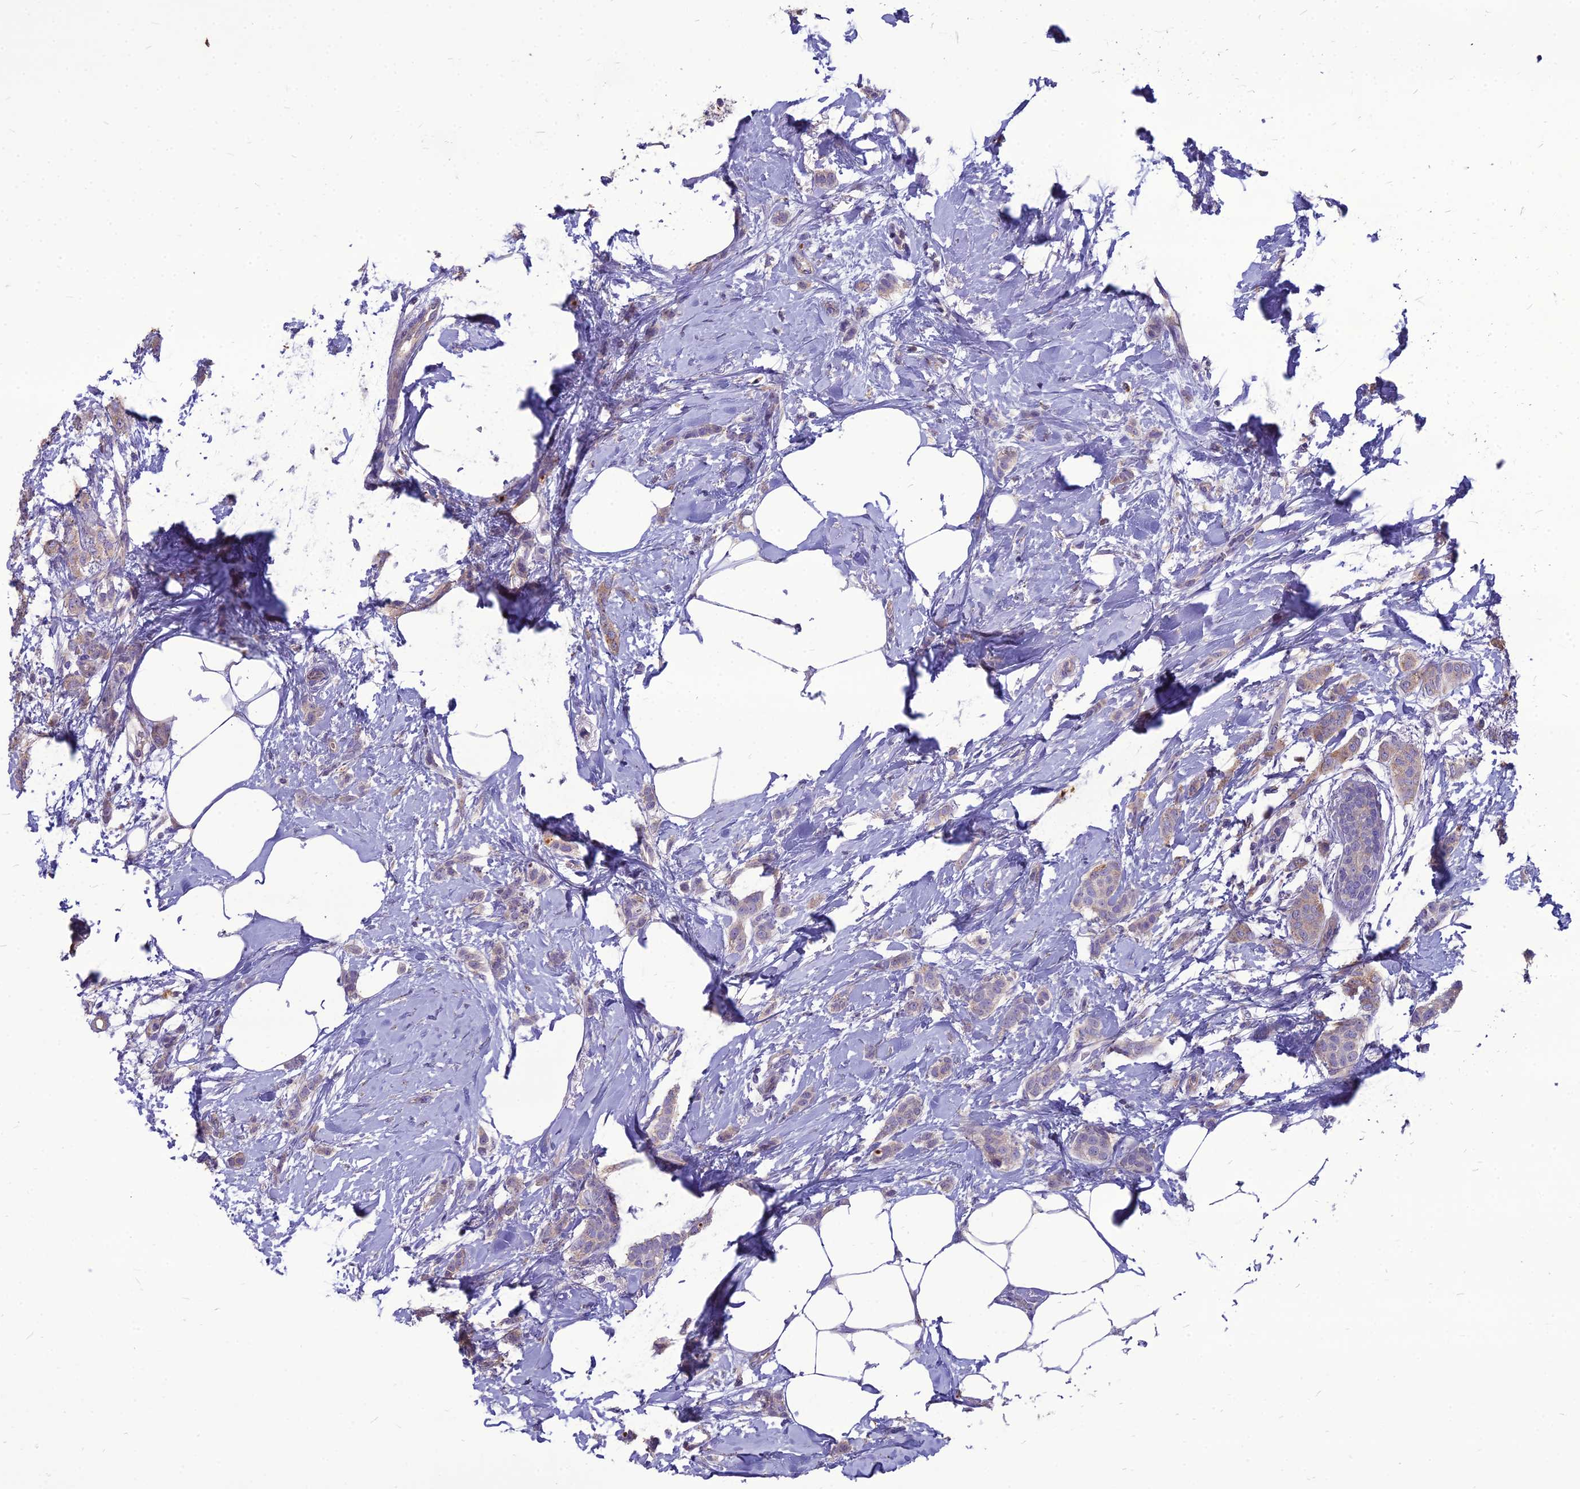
{"staining": {"intensity": "weak", "quantity": "25%-75%", "location": "cytoplasmic/membranous"}, "tissue": "breast cancer", "cell_type": "Tumor cells", "image_type": "cancer", "snomed": [{"axis": "morphology", "description": "Duct carcinoma"}, {"axis": "topography", "description": "Breast"}], "caption": "This histopathology image displays breast intraductal carcinoma stained with IHC to label a protein in brown. The cytoplasmic/membranous of tumor cells show weak positivity for the protein. Nuclei are counter-stained blue.", "gene": "PCED1B", "patient": {"sex": "female", "age": 72}}